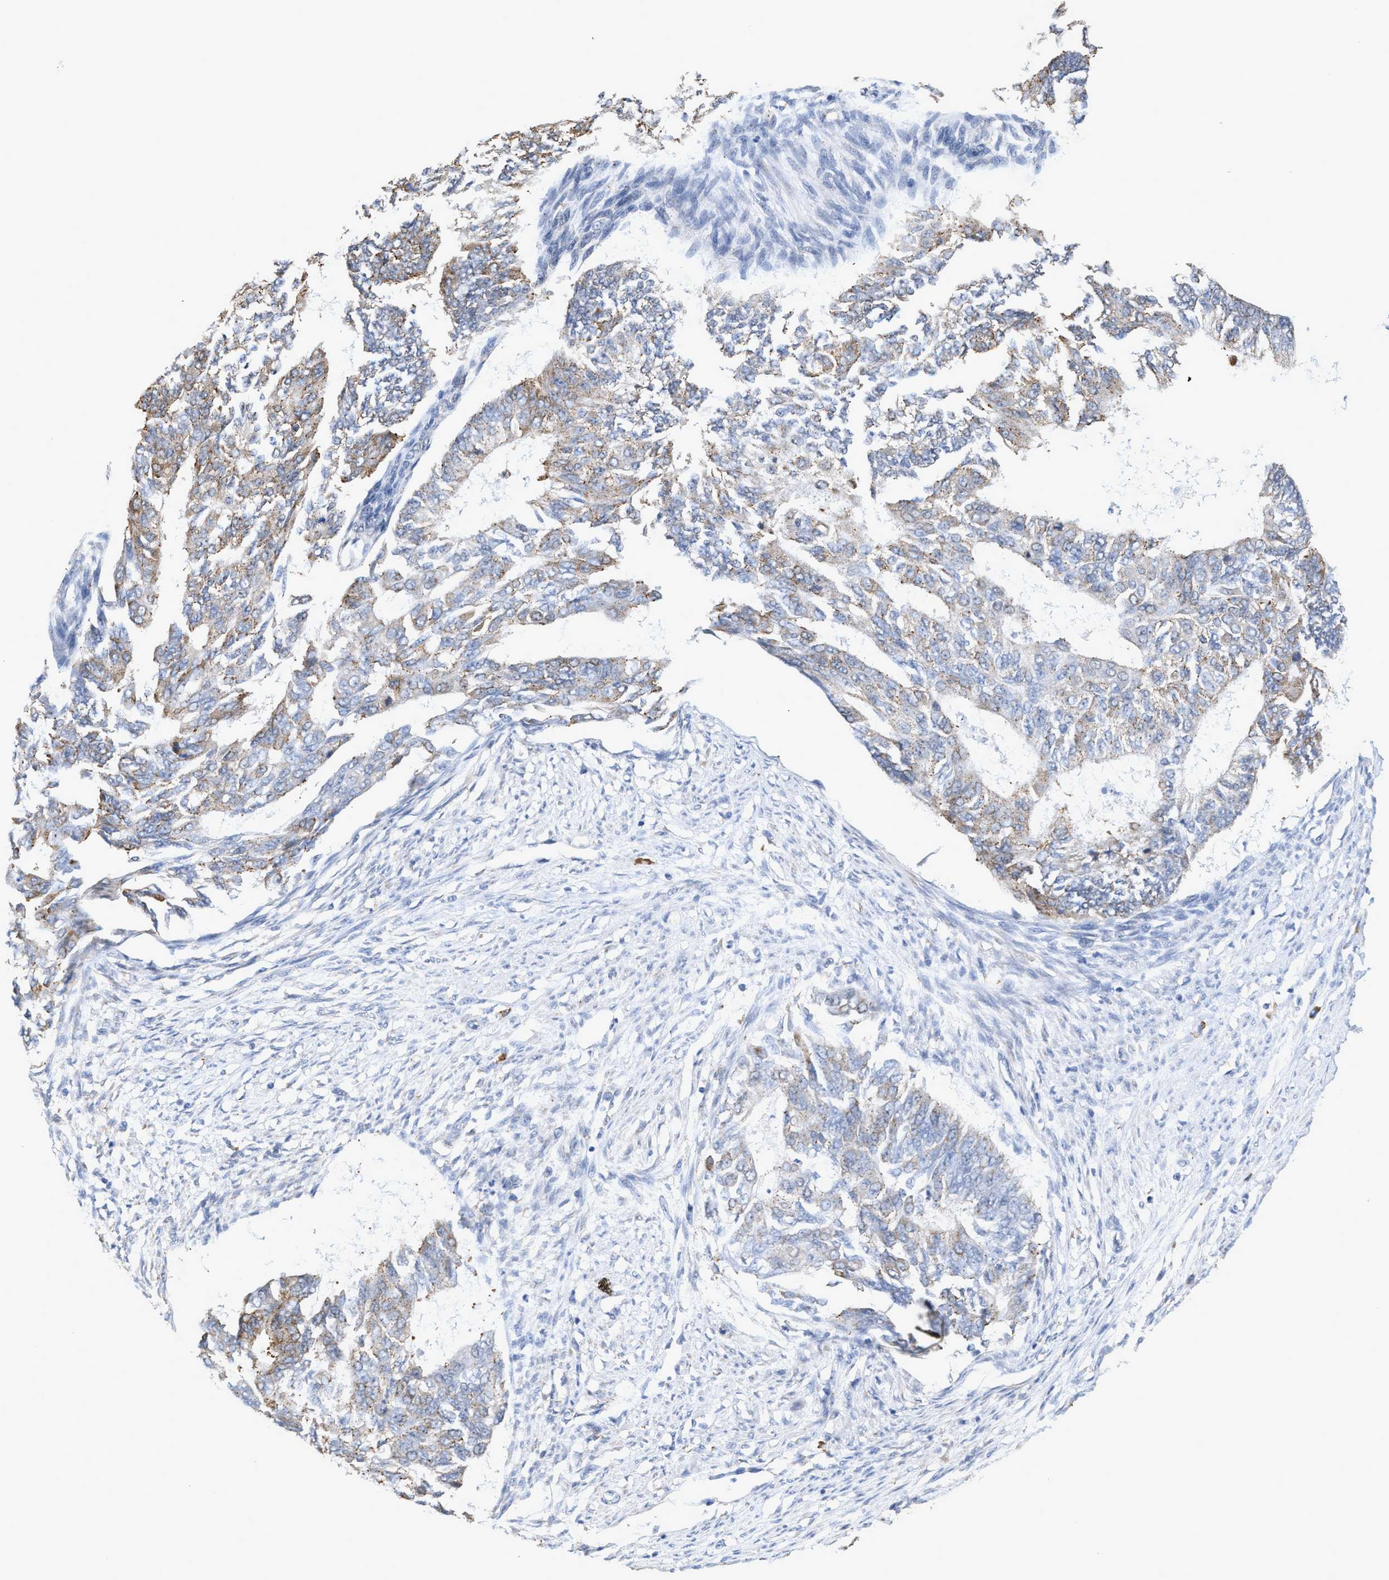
{"staining": {"intensity": "weak", "quantity": "25%-75%", "location": "cytoplasmic/membranous"}, "tissue": "endometrial cancer", "cell_type": "Tumor cells", "image_type": "cancer", "snomed": [{"axis": "morphology", "description": "Adenocarcinoma, NOS"}, {"axis": "topography", "description": "Endometrium"}], "caption": "Protein positivity by immunohistochemistry exhibits weak cytoplasmic/membranous staining in about 25%-75% of tumor cells in endometrial cancer.", "gene": "RYR2", "patient": {"sex": "female", "age": 32}}